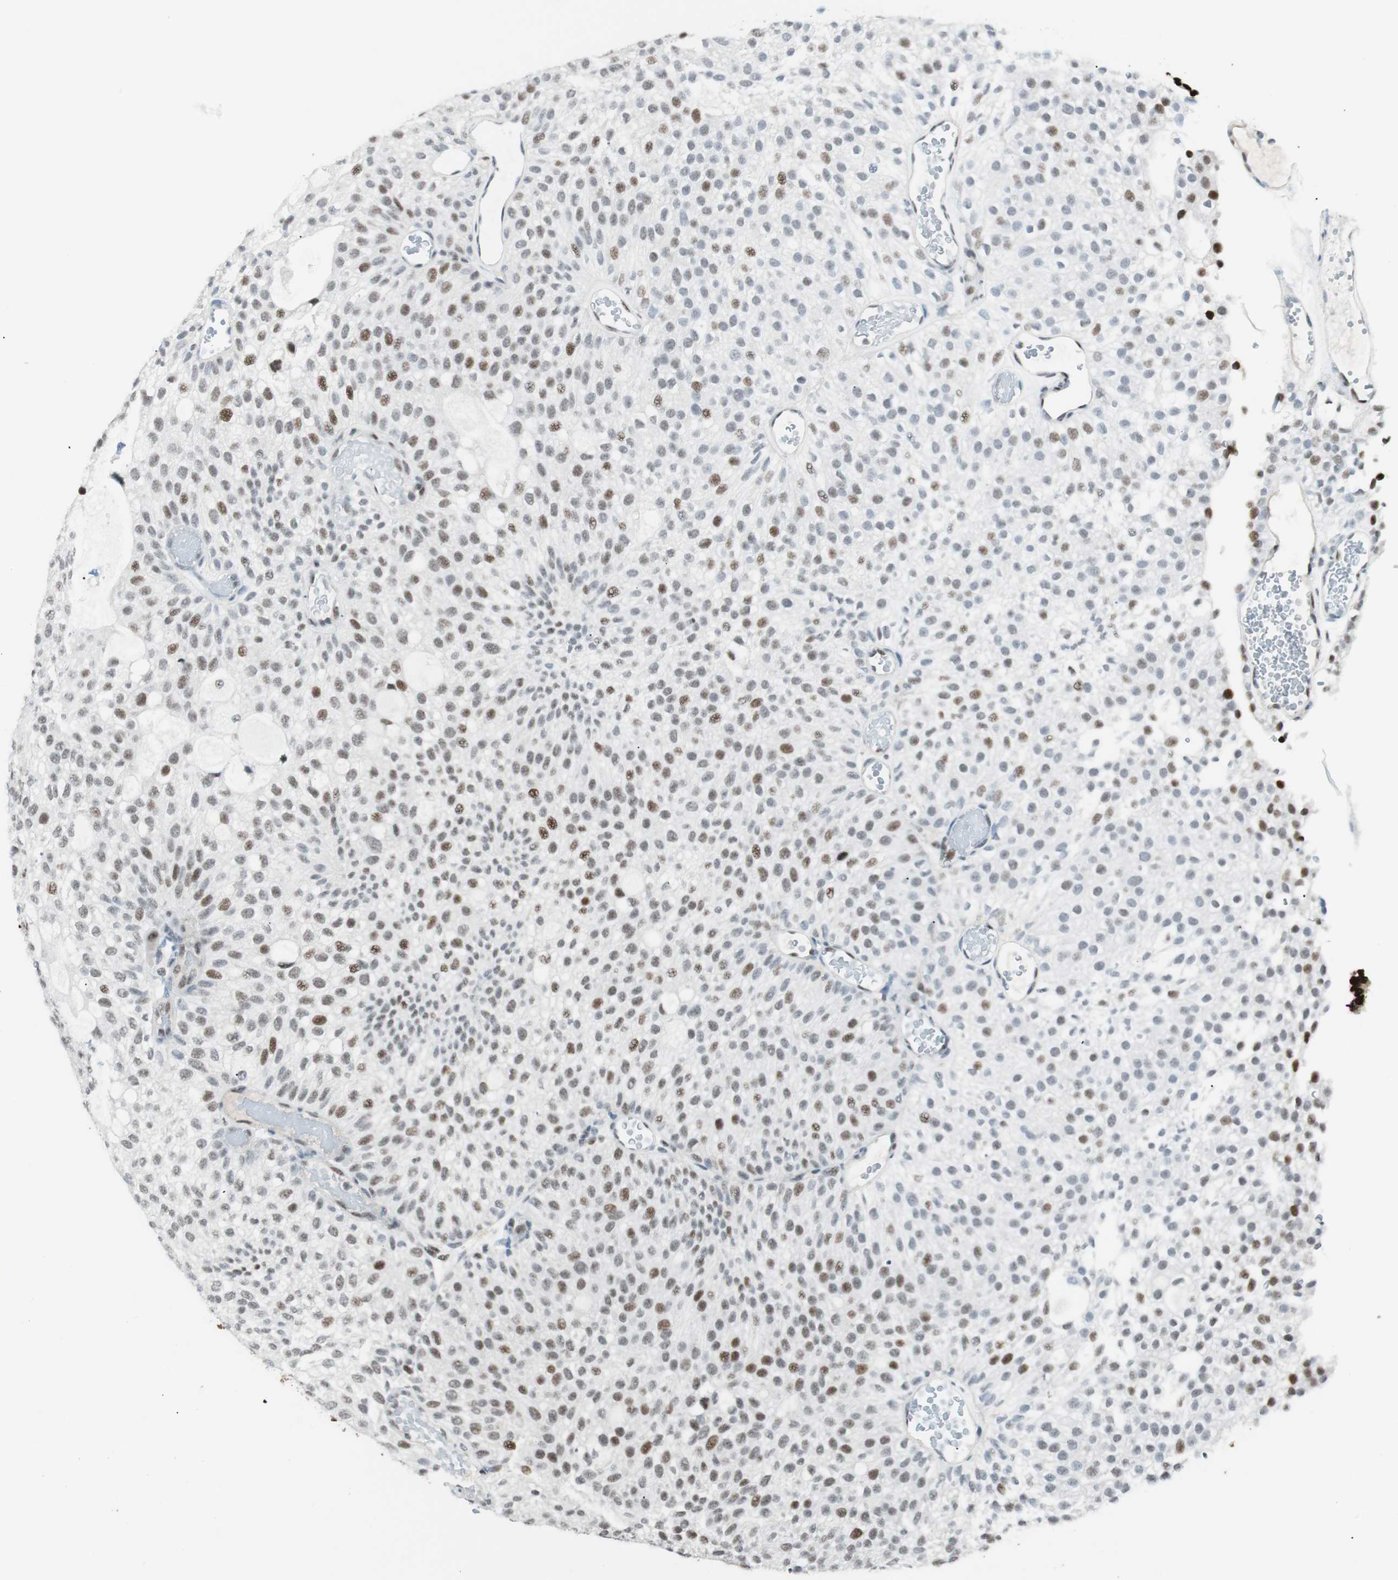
{"staining": {"intensity": "moderate", "quantity": "<25%", "location": "nuclear"}, "tissue": "urothelial cancer", "cell_type": "Tumor cells", "image_type": "cancer", "snomed": [{"axis": "morphology", "description": "Urothelial carcinoma, Low grade"}, {"axis": "topography", "description": "Urinary bladder"}], "caption": "Immunohistochemical staining of urothelial cancer shows low levels of moderate nuclear expression in about <25% of tumor cells.", "gene": "EWSR1", "patient": {"sex": "male", "age": 78}}